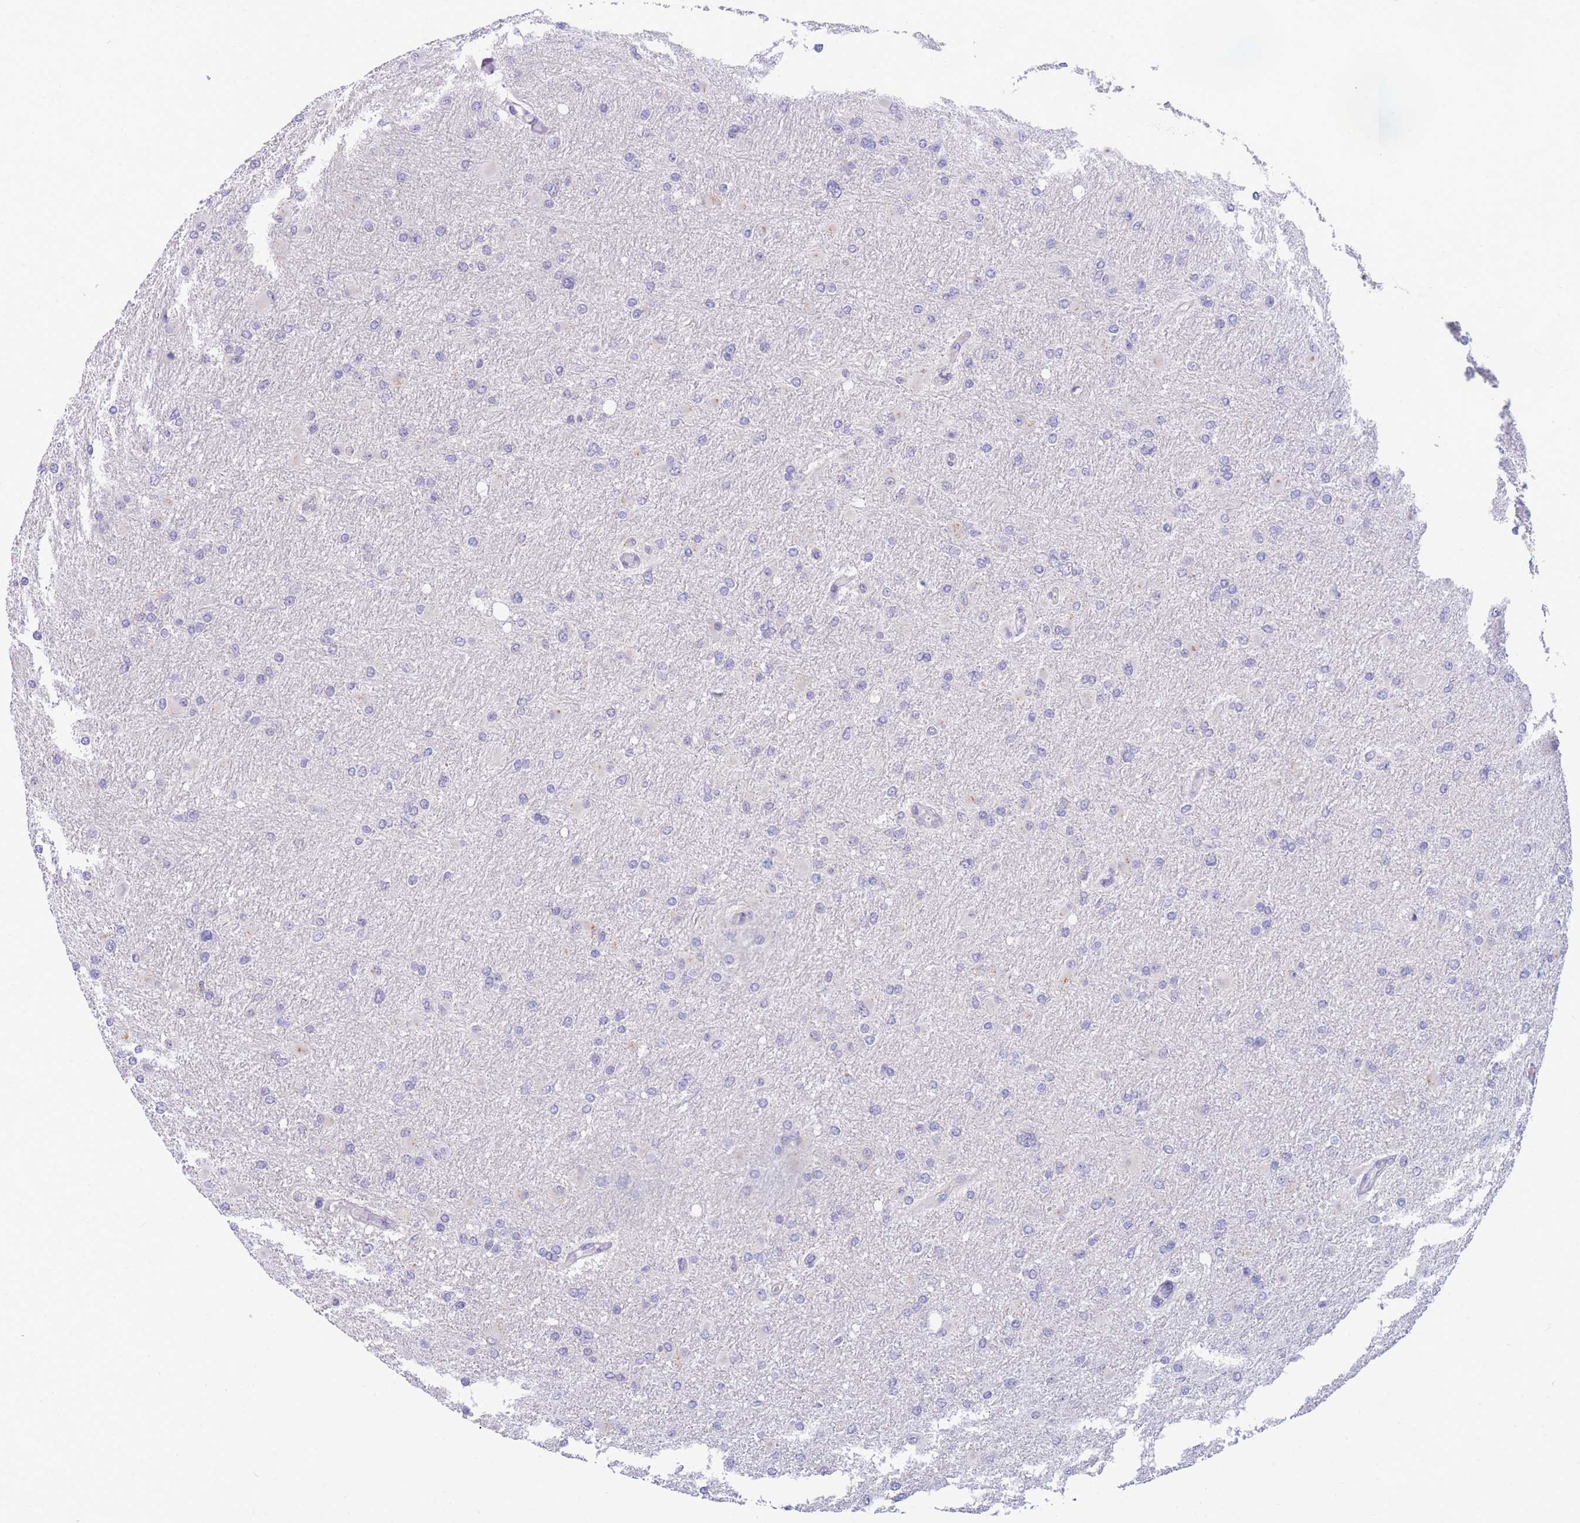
{"staining": {"intensity": "negative", "quantity": "none", "location": "none"}, "tissue": "glioma", "cell_type": "Tumor cells", "image_type": "cancer", "snomed": [{"axis": "morphology", "description": "Glioma, malignant, High grade"}, {"axis": "topography", "description": "Cerebral cortex"}], "caption": "IHC histopathology image of neoplastic tissue: human malignant glioma (high-grade) stained with DAB displays no significant protein staining in tumor cells.", "gene": "DDX49", "patient": {"sex": "female", "age": 36}}